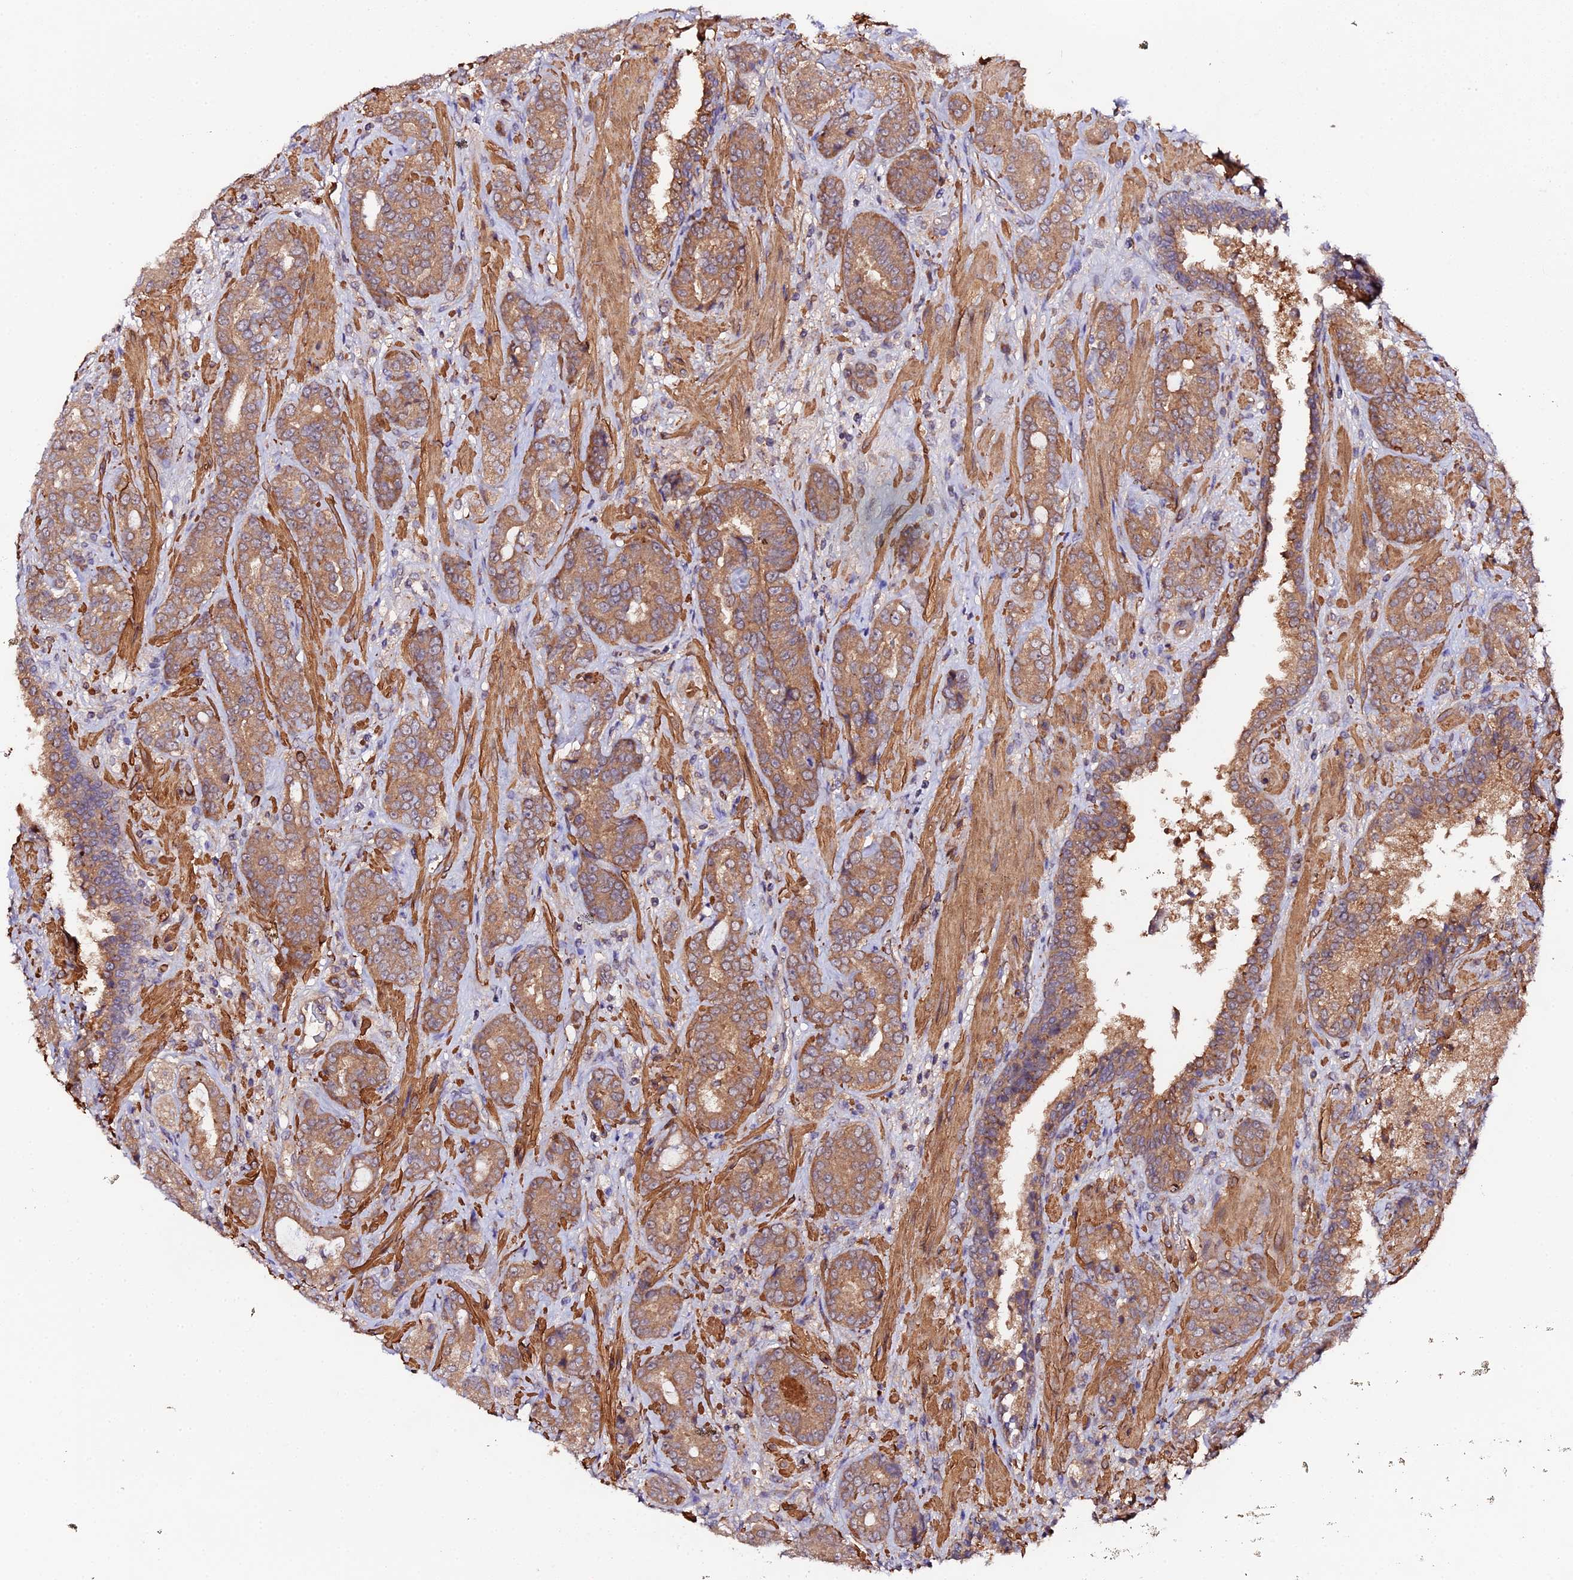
{"staining": {"intensity": "moderate", "quantity": ">75%", "location": "cytoplasmic/membranous"}, "tissue": "prostate cancer", "cell_type": "Tumor cells", "image_type": "cancer", "snomed": [{"axis": "morphology", "description": "Adenocarcinoma, High grade"}, {"axis": "topography", "description": "Prostate"}], "caption": "Moderate cytoplasmic/membranous expression for a protein is seen in approximately >75% of tumor cells of prostate adenocarcinoma (high-grade) using immunohistochemistry (IHC).", "gene": "TRIM26", "patient": {"sex": "male", "age": 71}}